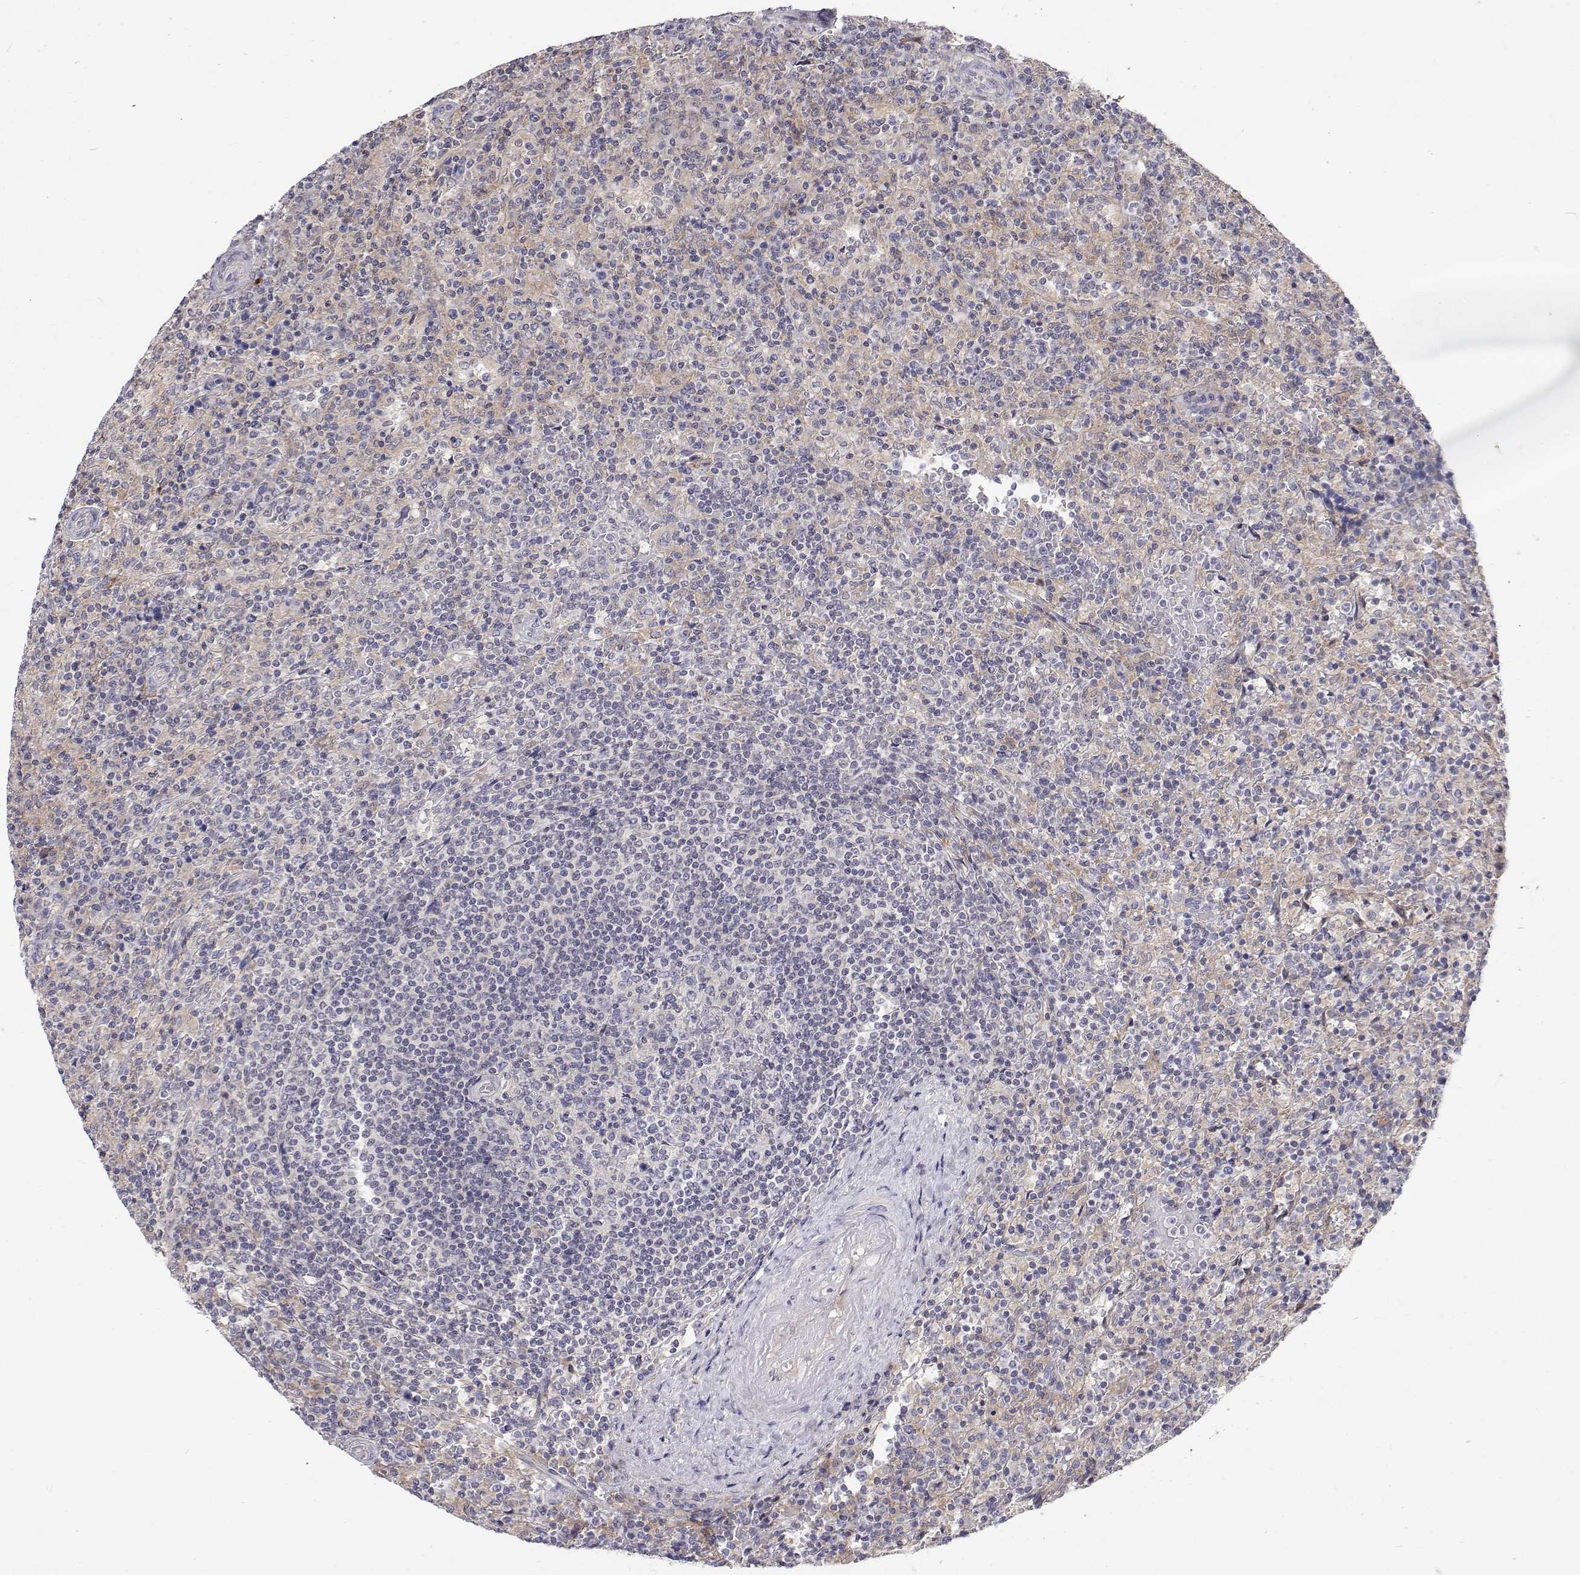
{"staining": {"intensity": "negative", "quantity": "none", "location": "none"}, "tissue": "lymphoma", "cell_type": "Tumor cells", "image_type": "cancer", "snomed": [{"axis": "morphology", "description": "Malignant lymphoma, non-Hodgkin's type, Low grade"}, {"axis": "topography", "description": "Spleen"}], "caption": "This is an immunohistochemistry (IHC) photomicrograph of low-grade malignant lymphoma, non-Hodgkin's type. There is no staining in tumor cells.", "gene": "MYPN", "patient": {"sex": "male", "age": 62}}